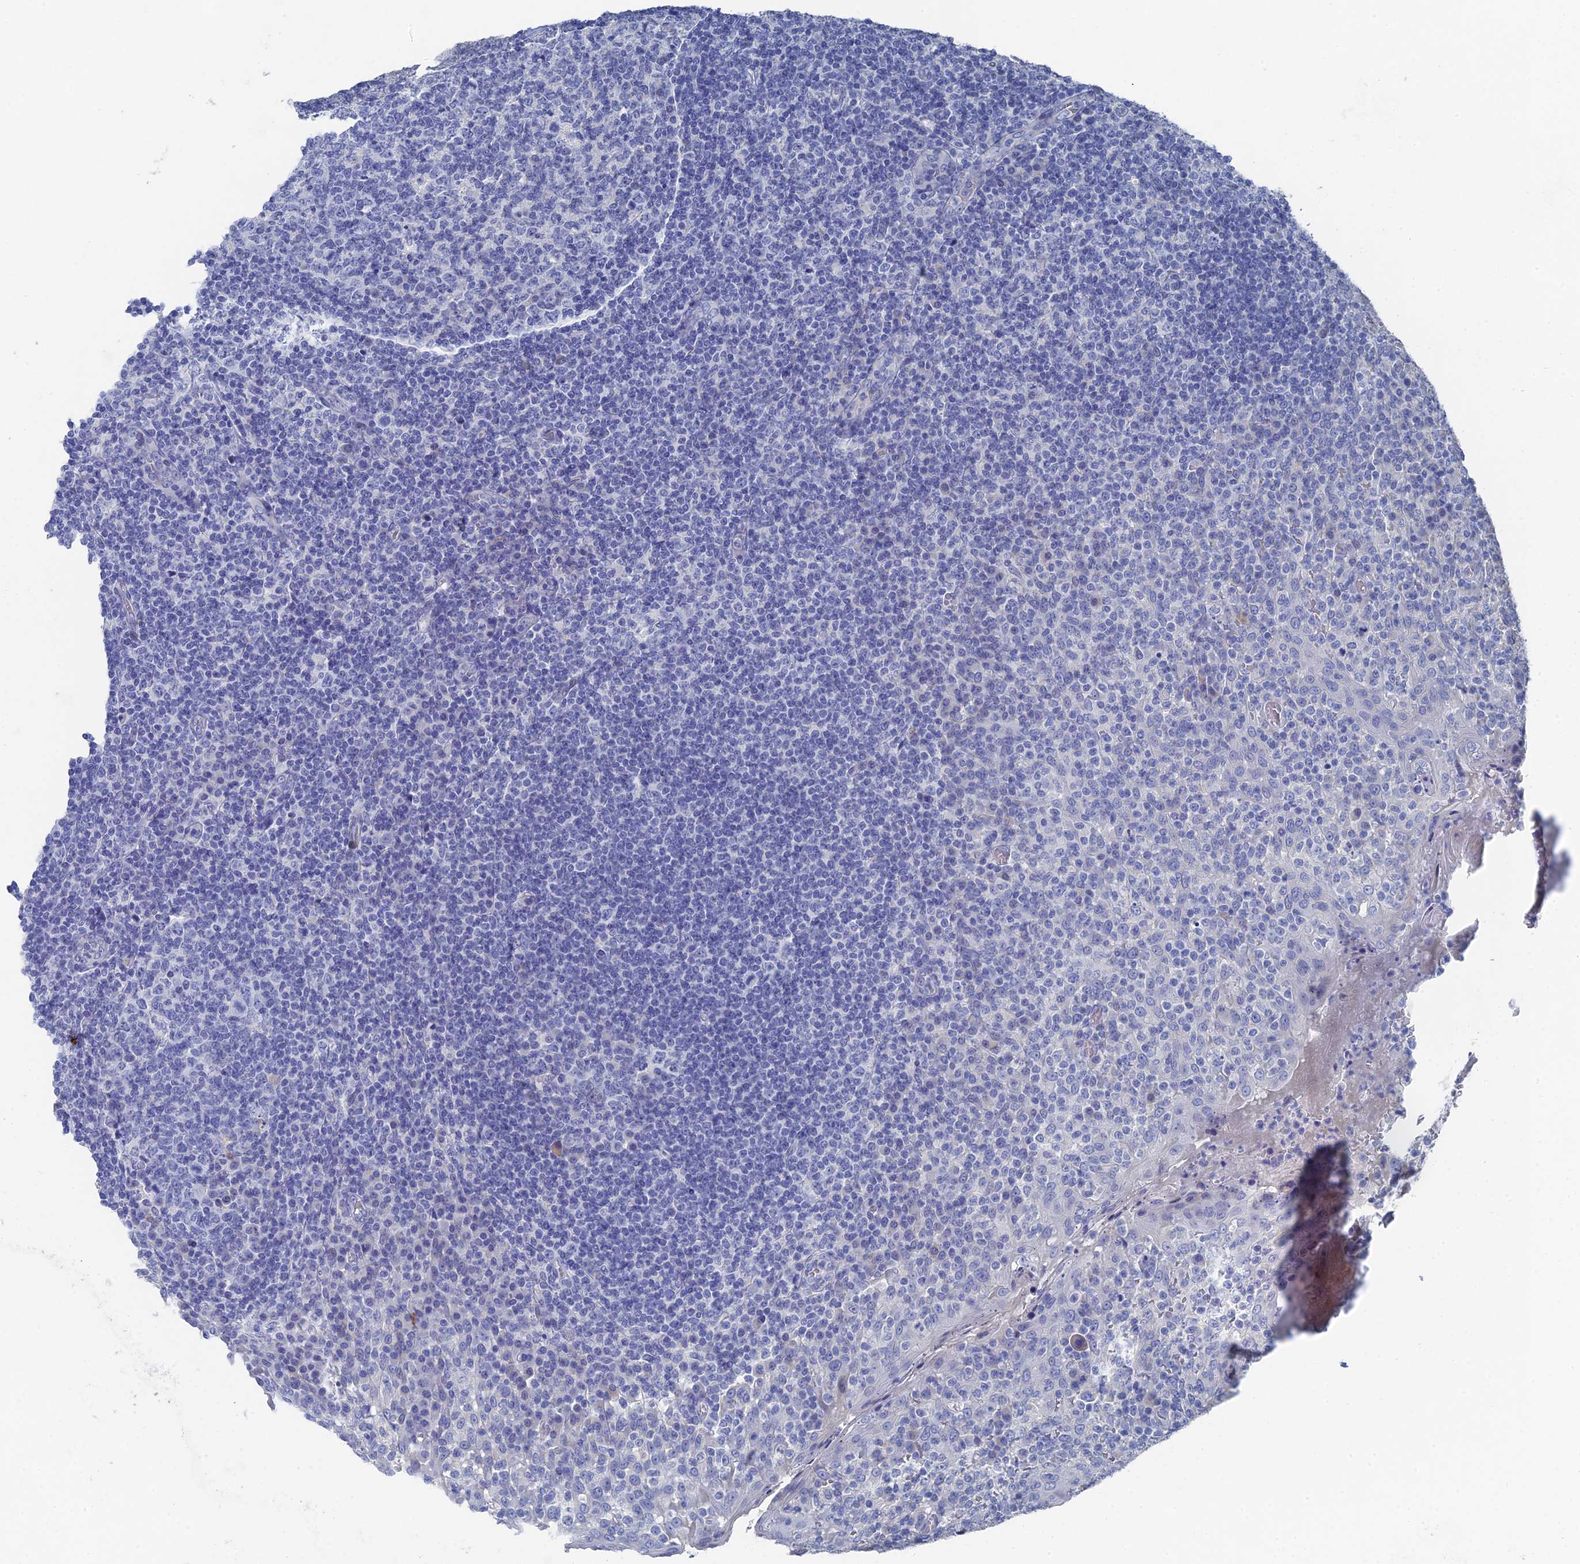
{"staining": {"intensity": "negative", "quantity": "none", "location": "none"}, "tissue": "tonsil", "cell_type": "Germinal center cells", "image_type": "normal", "snomed": [{"axis": "morphology", "description": "Normal tissue, NOS"}, {"axis": "topography", "description": "Tonsil"}], "caption": "The immunohistochemistry (IHC) micrograph has no significant expression in germinal center cells of tonsil.", "gene": "GFAP", "patient": {"sex": "female", "age": 19}}